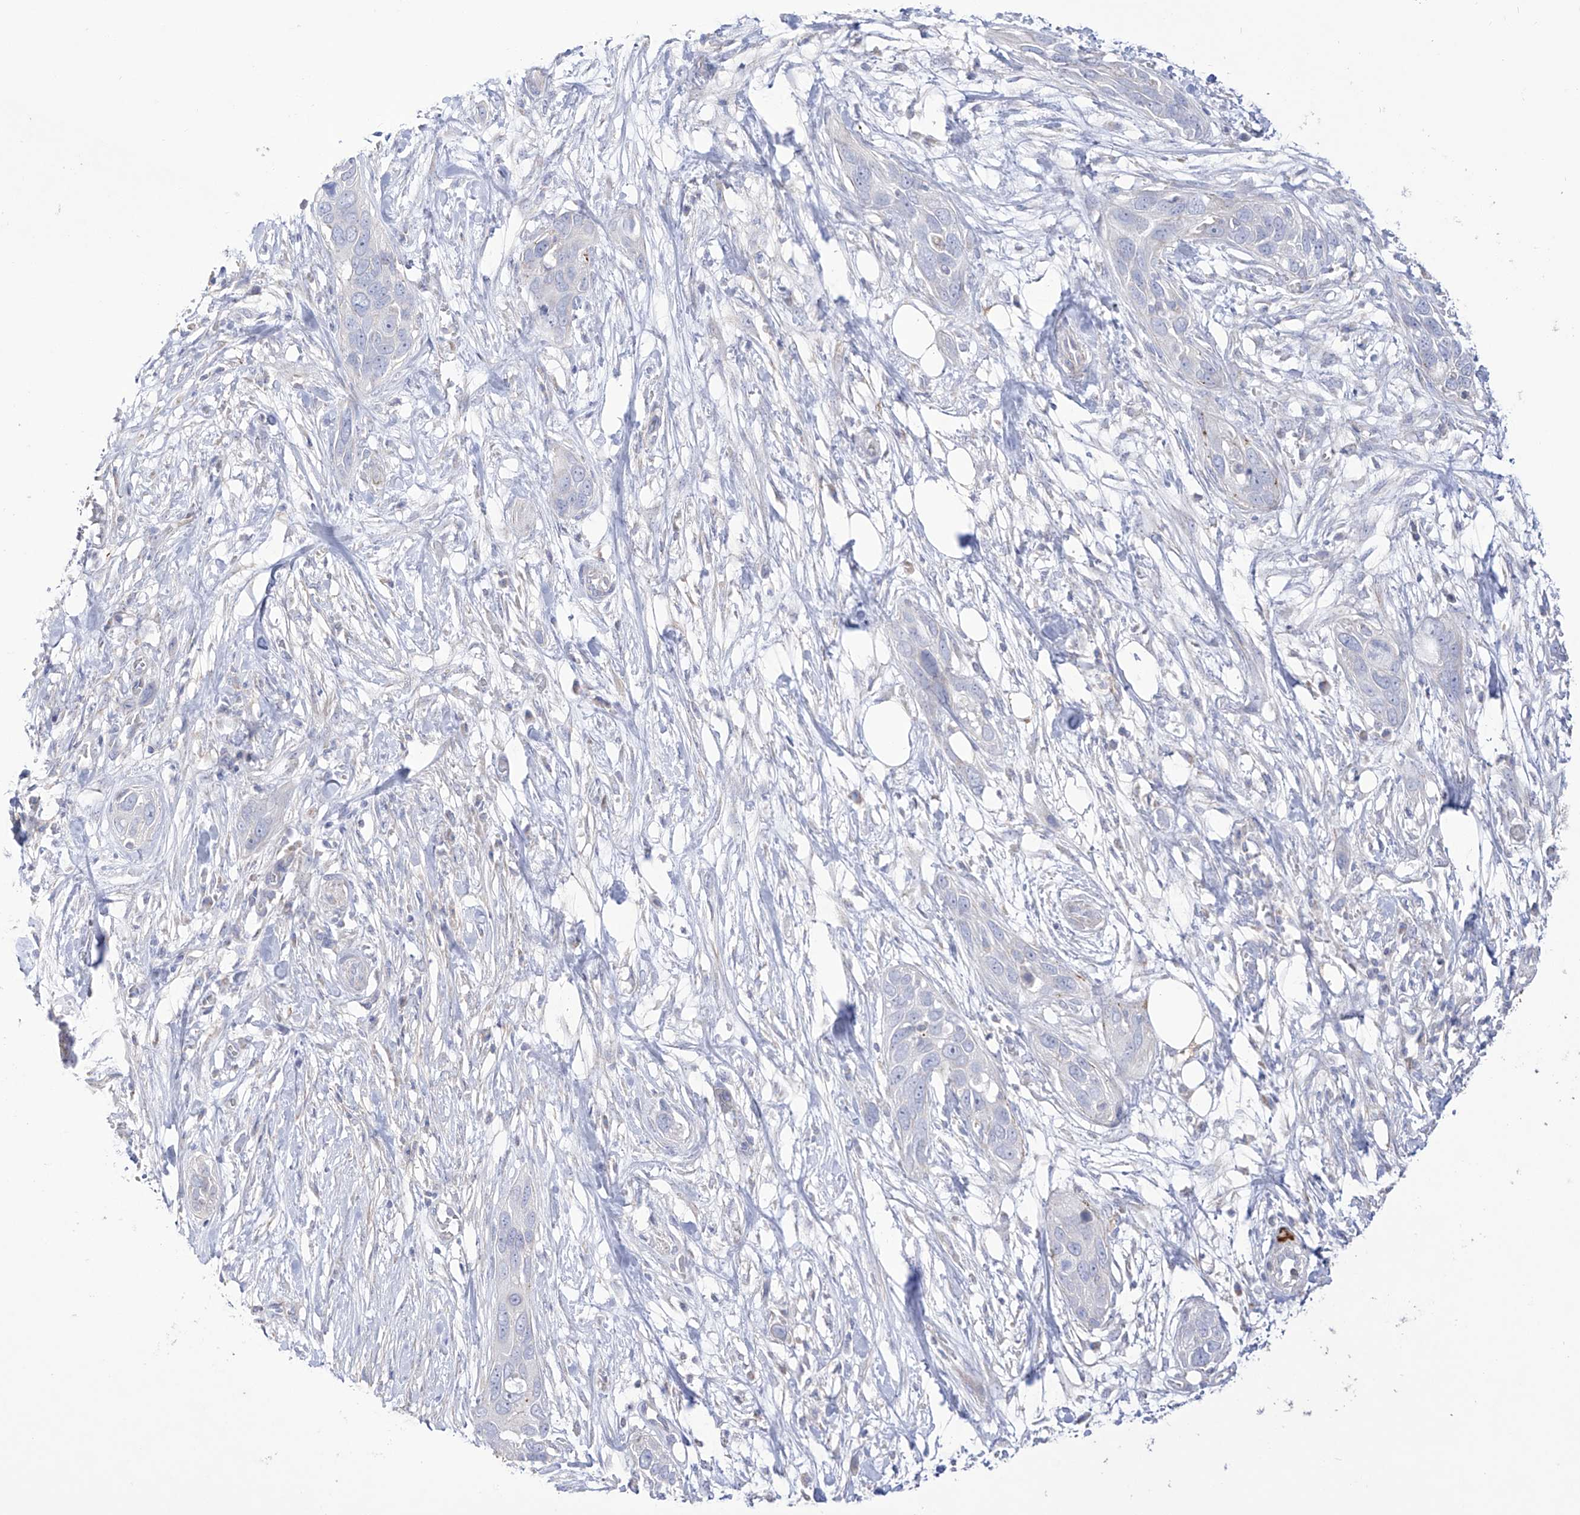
{"staining": {"intensity": "negative", "quantity": "none", "location": "none"}, "tissue": "pancreatic cancer", "cell_type": "Tumor cells", "image_type": "cancer", "snomed": [{"axis": "morphology", "description": "Adenocarcinoma, NOS"}, {"axis": "topography", "description": "Pancreas"}], "caption": "This is an IHC histopathology image of human pancreatic cancer. There is no positivity in tumor cells.", "gene": "RCHY1", "patient": {"sex": "female", "age": 60}}